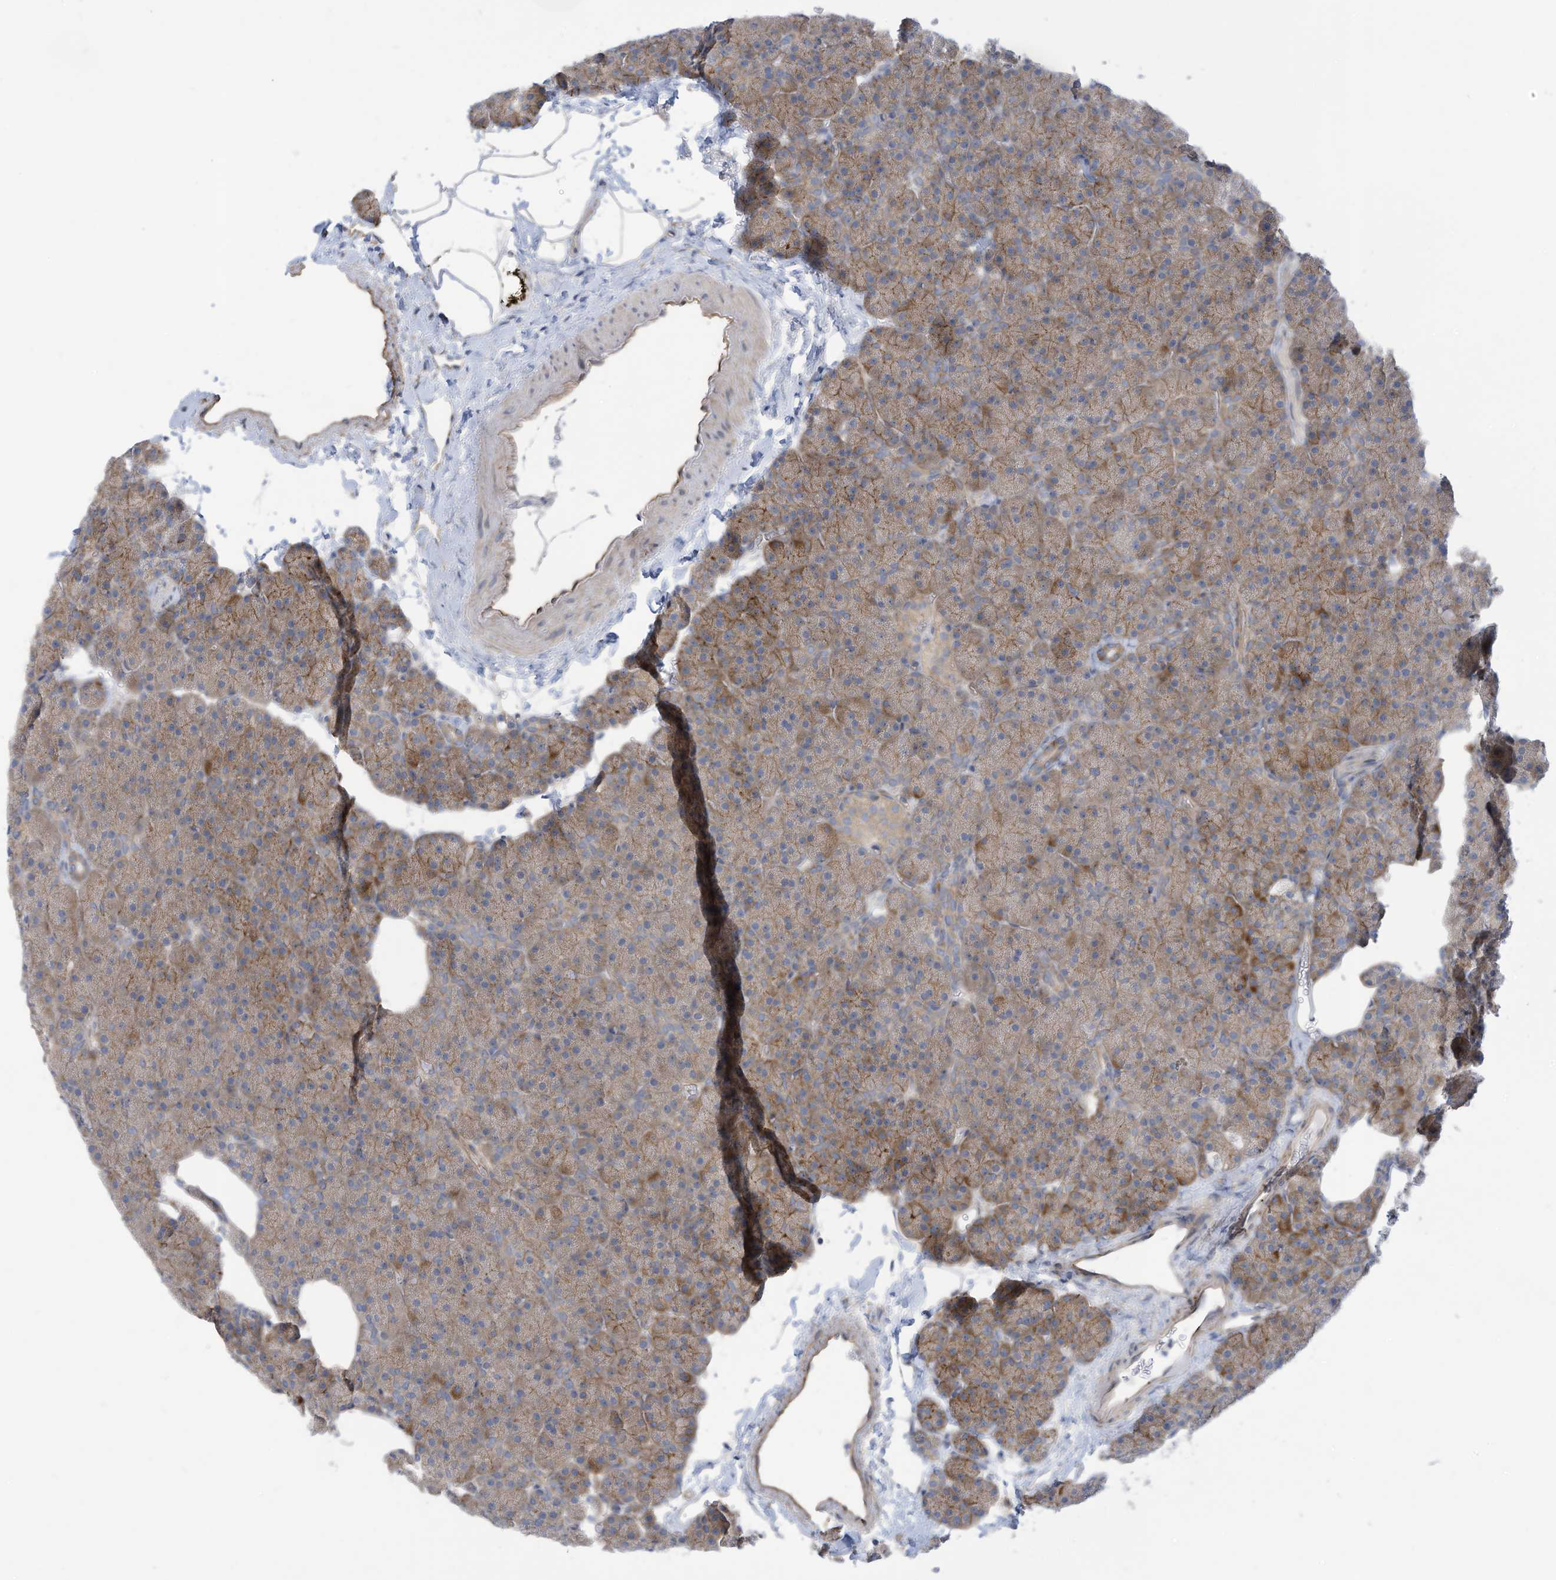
{"staining": {"intensity": "moderate", "quantity": "25%-75%", "location": "cytoplasmic/membranous"}, "tissue": "pancreas", "cell_type": "Exocrine glandular cells", "image_type": "normal", "snomed": [{"axis": "morphology", "description": "Normal tissue, NOS"}, {"axis": "morphology", "description": "Carcinoid, malignant, NOS"}, {"axis": "topography", "description": "Pancreas"}], "caption": "Exocrine glandular cells show medium levels of moderate cytoplasmic/membranous expression in about 25%-75% of cells in benign pancreas.", "gene": "ADAT2", "patient": {"sex": "female", "age": 35}}